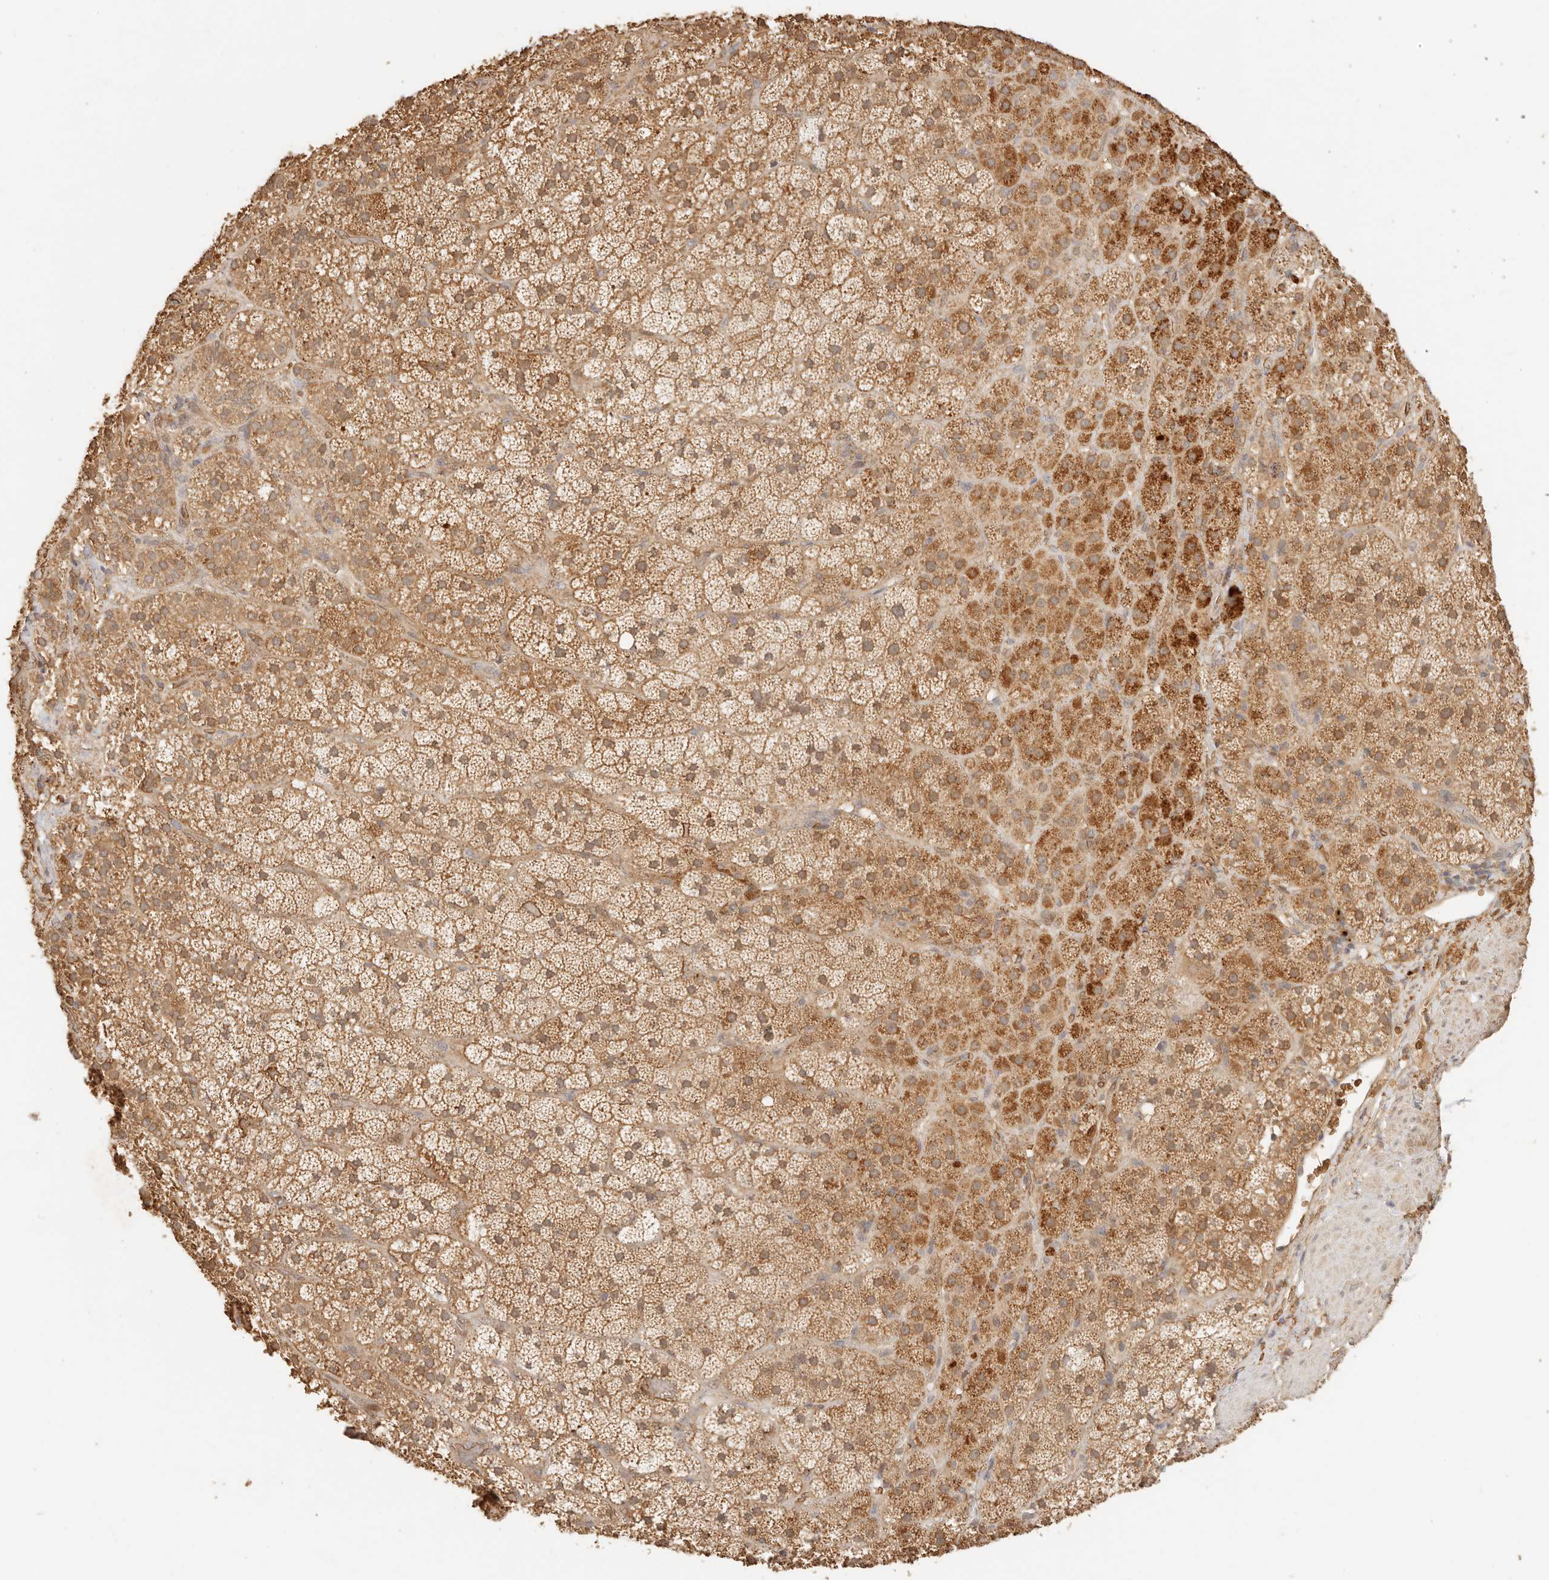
{"staining": {"intensity": "strong", "quantity": ">75%", "location": "cytoplasmic/membranous"}, "tissue": "adrenal gland", "cell_type": "Glandular cells", "image_type": "normal", "snomed": [{"axis": "morphology", "description": "Normal tissue, NOS"}, {"axis": "topography", "description": "Adrenal gland"}], "caption": "Protein expression analysis of normal adrenal gland displays strong cytoplasmic/membranous staining in about >75% of glandular cells.", "gene": "INTS11", "patient": {"sex": "male", "age": 57}}